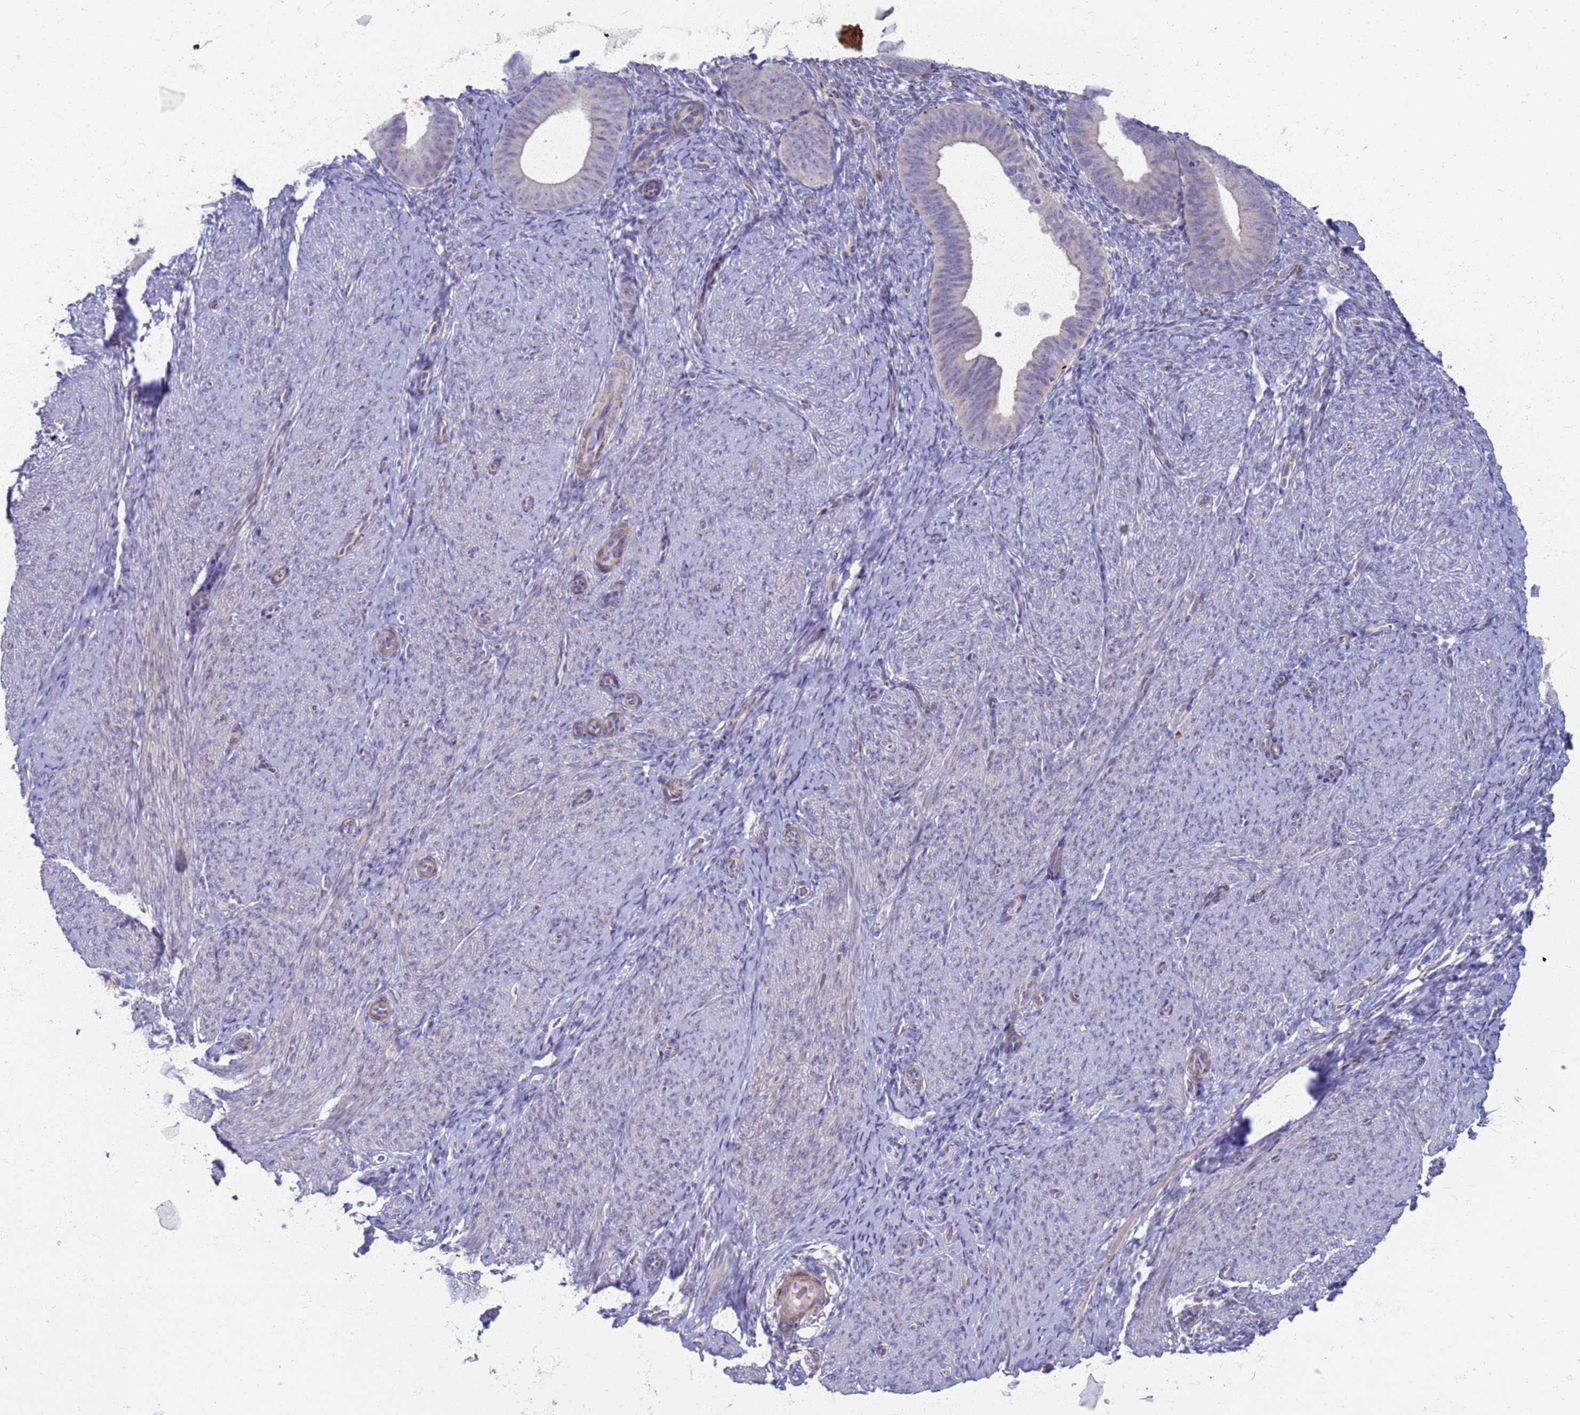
{"staining": {"intensity": "negative", "quantity": "none", "location": "none"}, "tissue": "endometrium", "cell_type": "Cells in endometrial stroma", "image_type": "normal", "snomed": [{"axis": "morphology", "description": "Normal tissue, NOS"}, {"axis": "topography", "description": "Endometrium"}], "caption": "DAB (3,3'-diaminobenzidine) immunohistochemical staining of unremarkable endometrium demonstrates no significant staining in cells in endometrial stroma. (DAB IHC with hematoxylin counter stain).", "gene": "CLCA2", "patient": {"sex": "female", "age": 65}}